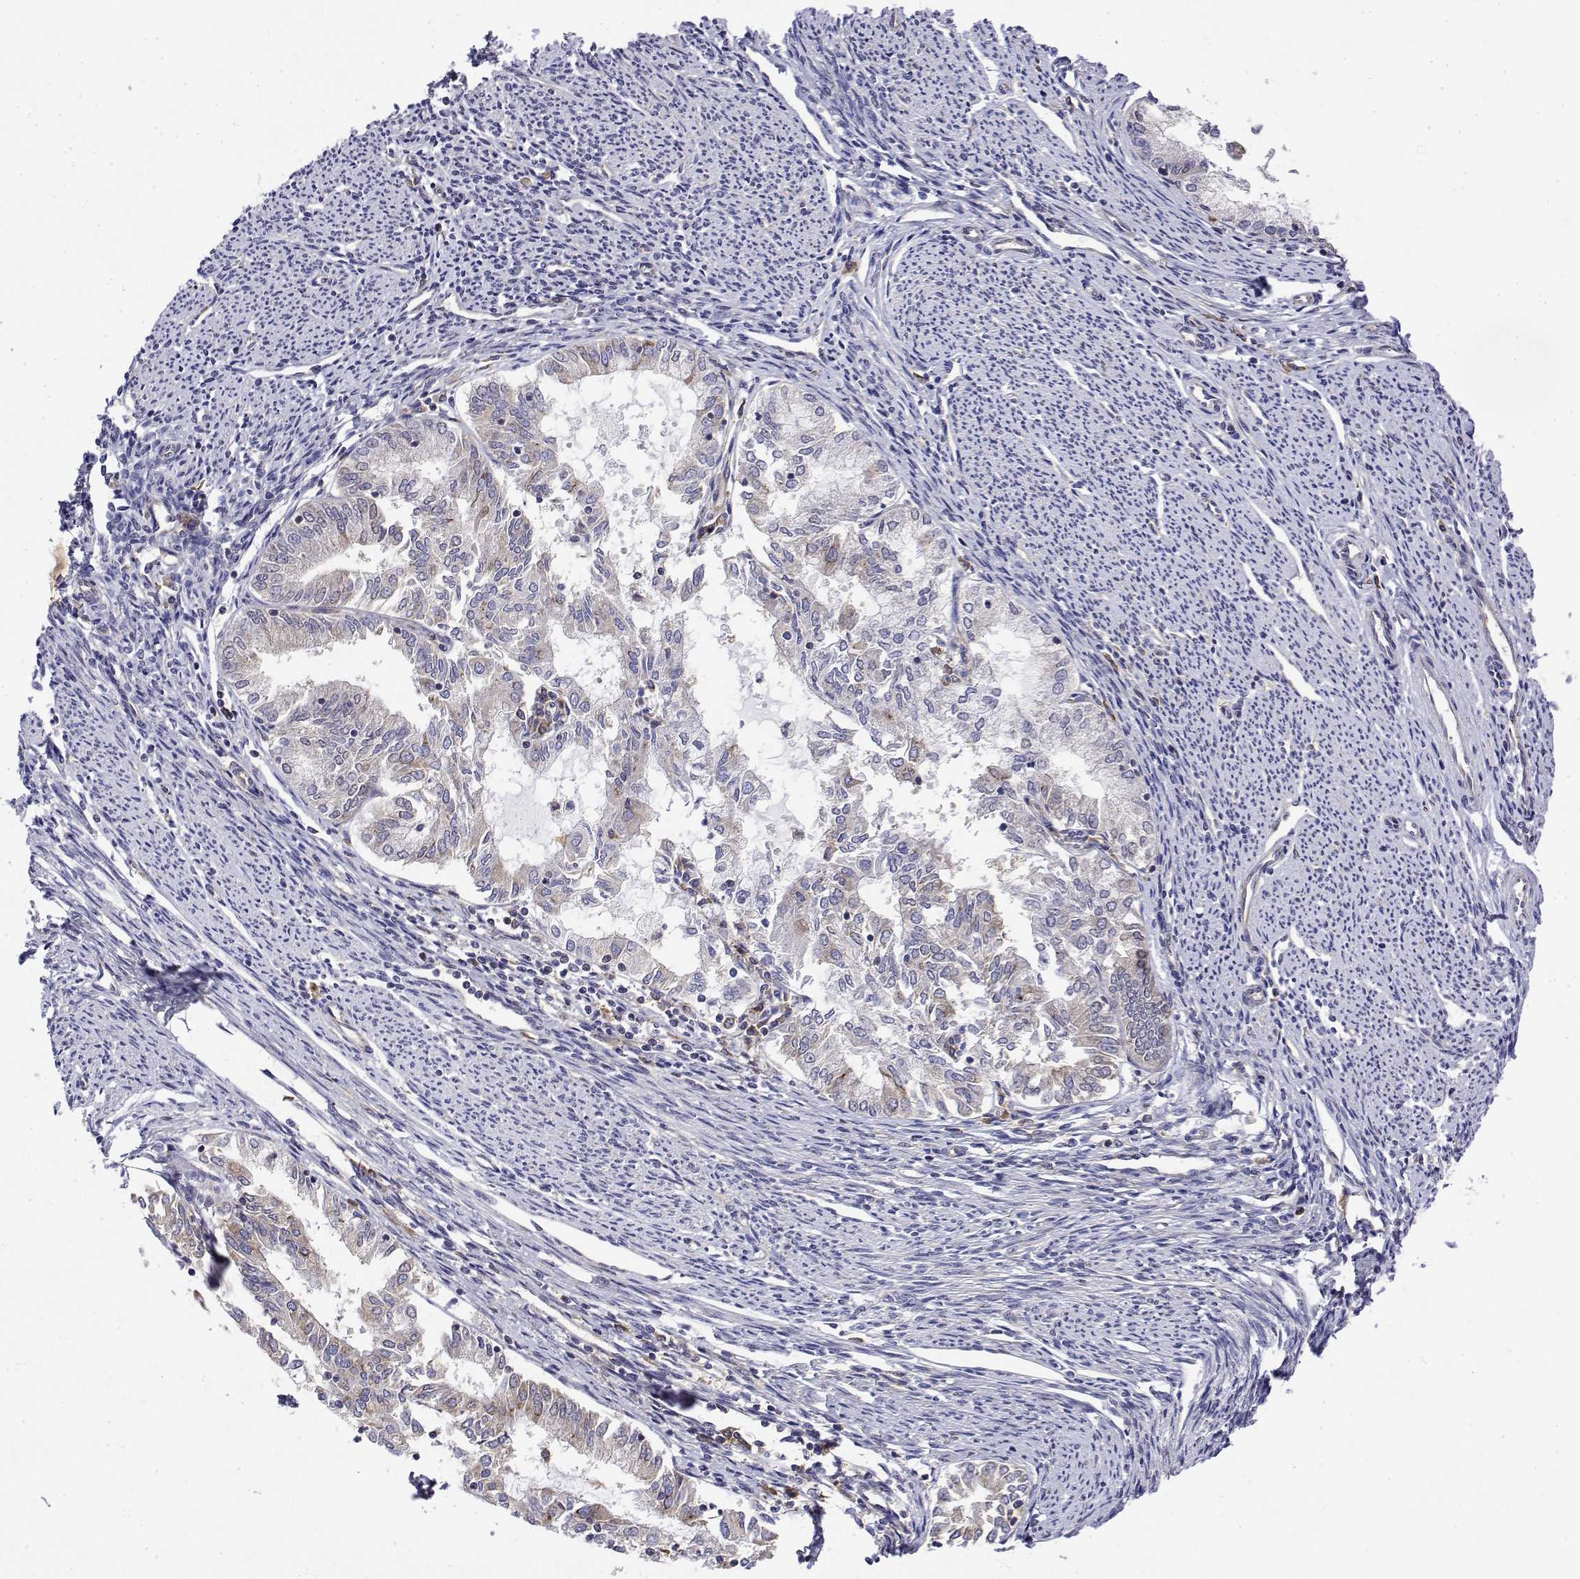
{"staining": {"intensity": "weak", "quantity": "<25%", "location": "cytoplasmic/membranous"}, "tissue": "endometrial cancer", "cell_type": "Tumor cells", "image_type": "cancer", "snomed": [{"axis": "morphology", "description": "Adenocarcinoma, NOS"}, {"axis": "topography", "description": "Endometrium"}], "caption": "This is an immunohistochemistry (IHC) image of endometrial adenocarcinoma. There is no expression in tumor cells.", "gene": "EEF1G", "patient": {"sex": "female", "age": 79}}